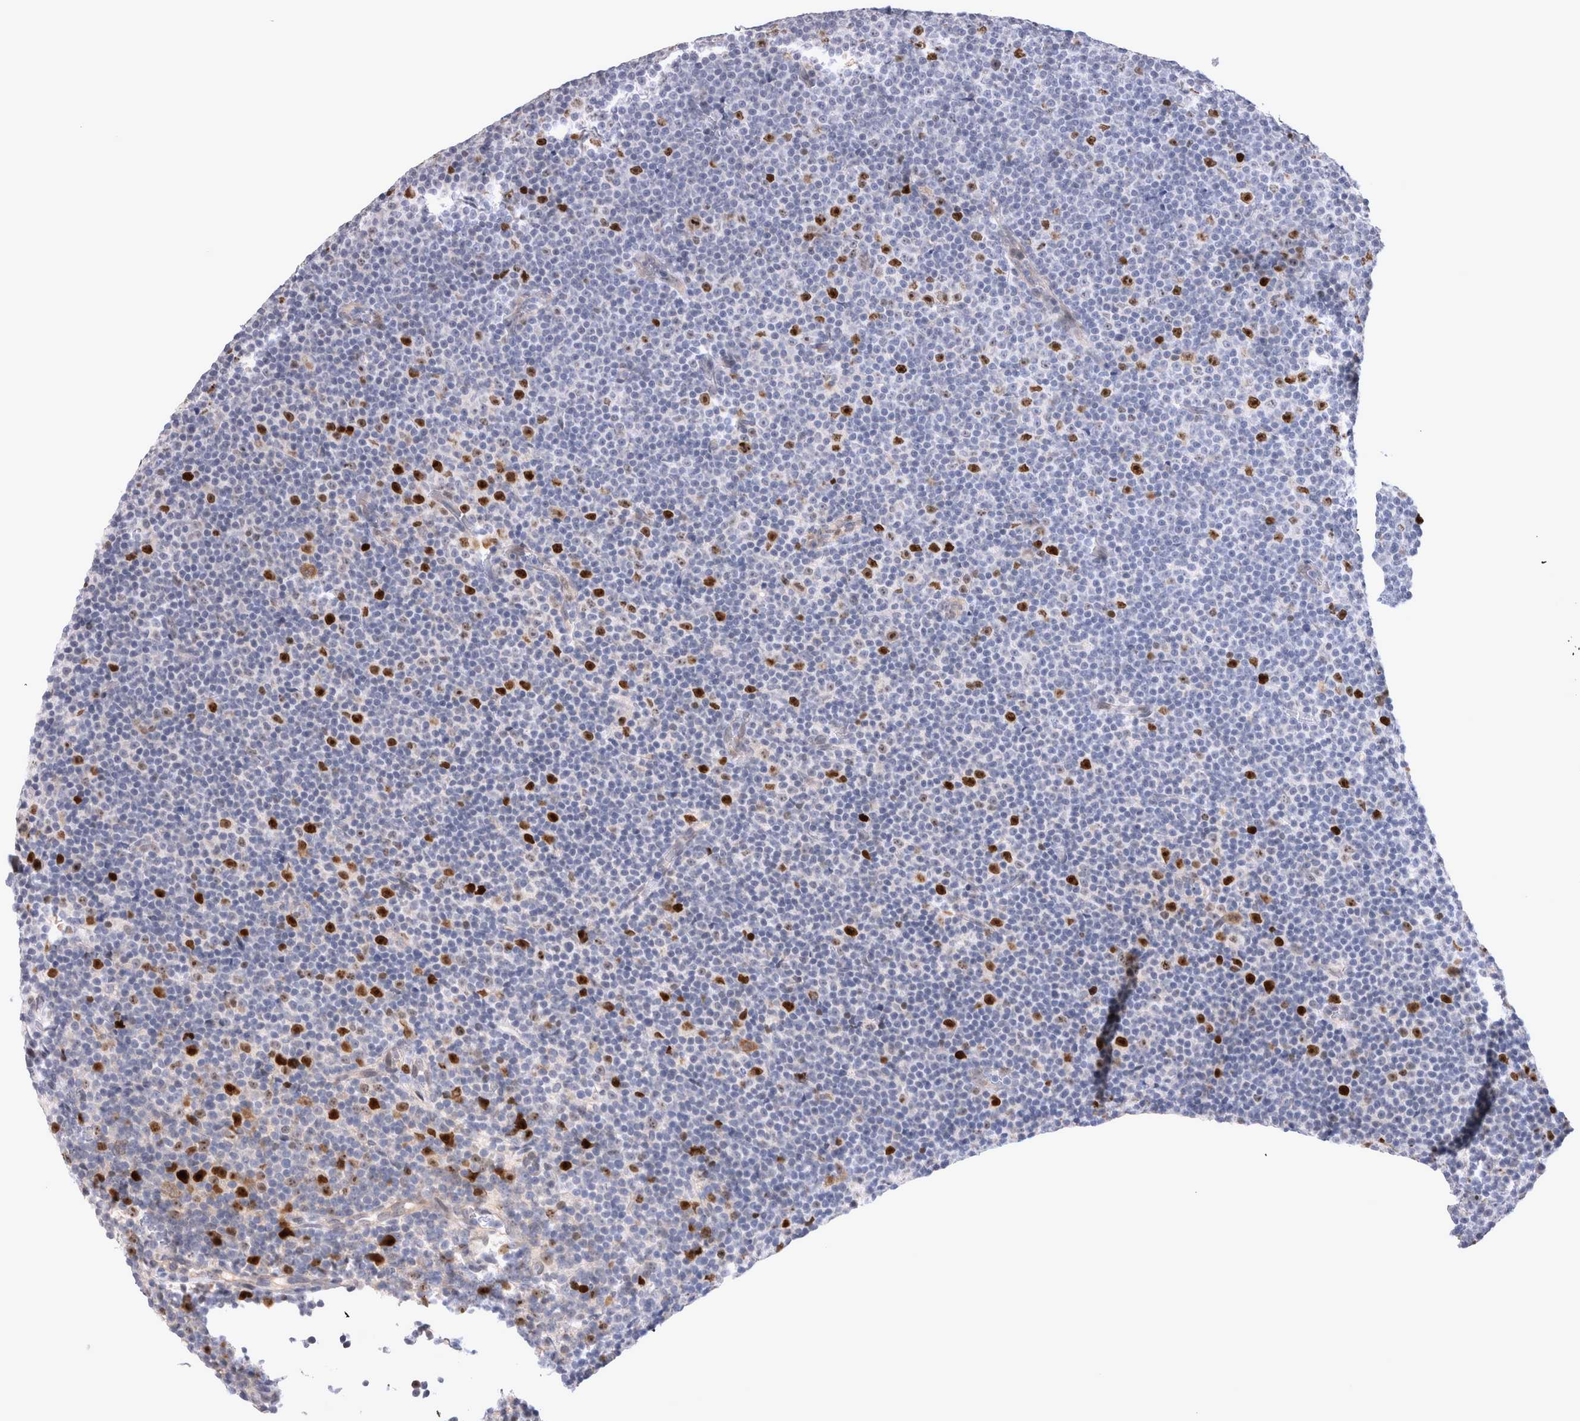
{"staining": {"intensity": "strong", "quantity": "<25%", "location": "nuclear"}, "tissue": "lymphoma", "cell_type": "Tumor cells", "image_type": "cancer", "snomed": [{"axis": "morphology", "description": "Malignant lymphoma, non-Hodgkin's type, Low grade"}, {"axis": "topography", "description": "Lymph node"}], "caption": "IHC histopathology image of neoplastic tissue: human malignant lymphoma, non-Hodgkin's type (low-grade) stained using immunohistochemistry (IHC) shows medium levels of strong protein expression localized specifically in the nuclear of tumor cells, appearing as a nuclear brown color.", "gene": "KIF18B", "patient": {"sex": "female", "age": 67}}